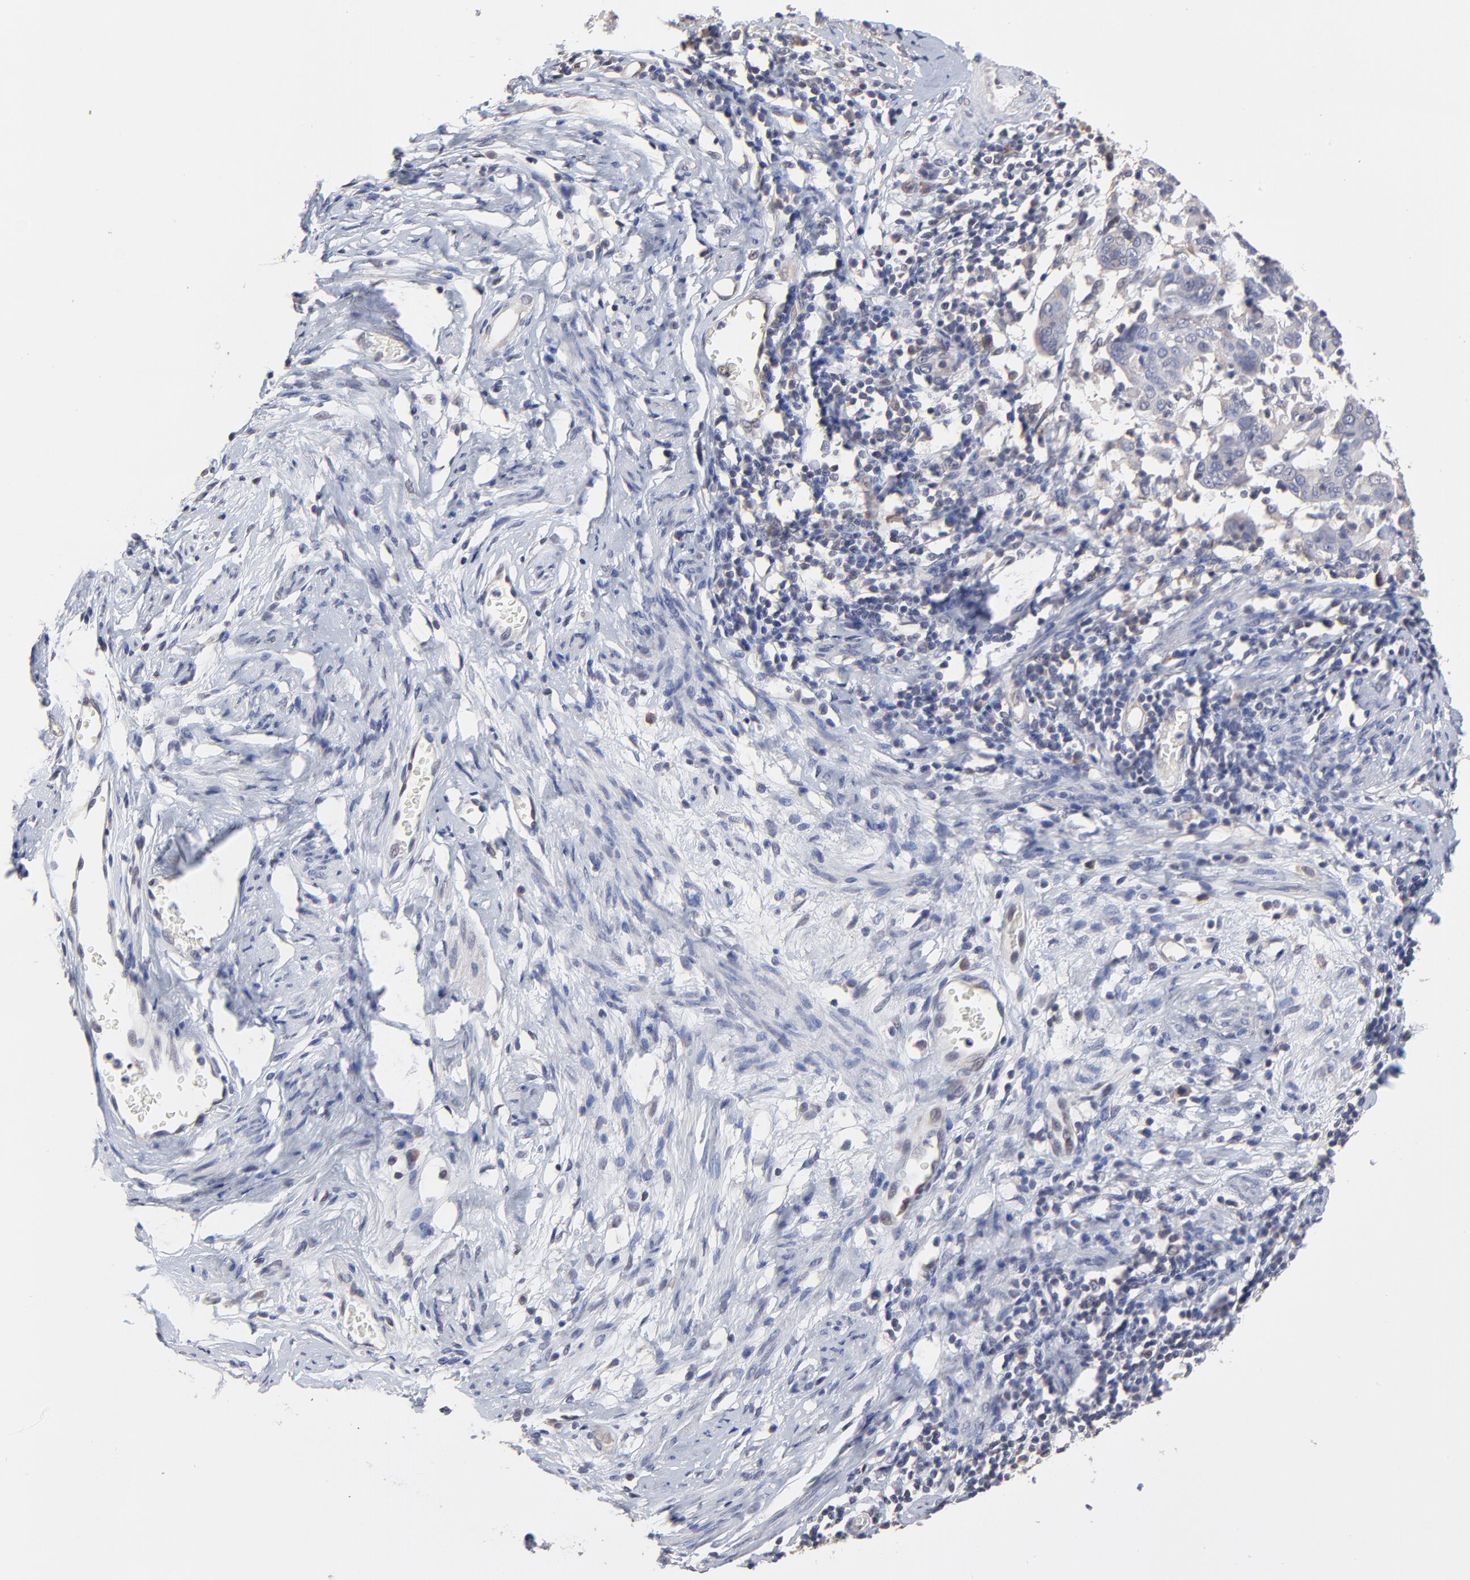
{"staining": {"intensity": "weak", "quantity": "<25%", "location": "cytoplasmic/membranous"}, "tissue": "cervical cancer", "cell_type": "Tumor cells", "image_type": "cancer", "snomed": [{"axis": "morphology", "description": "Normal tissue, NOS"}, {"axis": "morphology", "description": "Squamous cell carcinoma, NOS"}, {"axis": "topography", "description": "Cervix"}], "caption": "Immunohistochemistry (IHC) of squamous cell carcinoma (cervical) reveals no positivity in tumor cells.", "gene": "CCT2", "patient": {"sex": "female", "age": 67}}